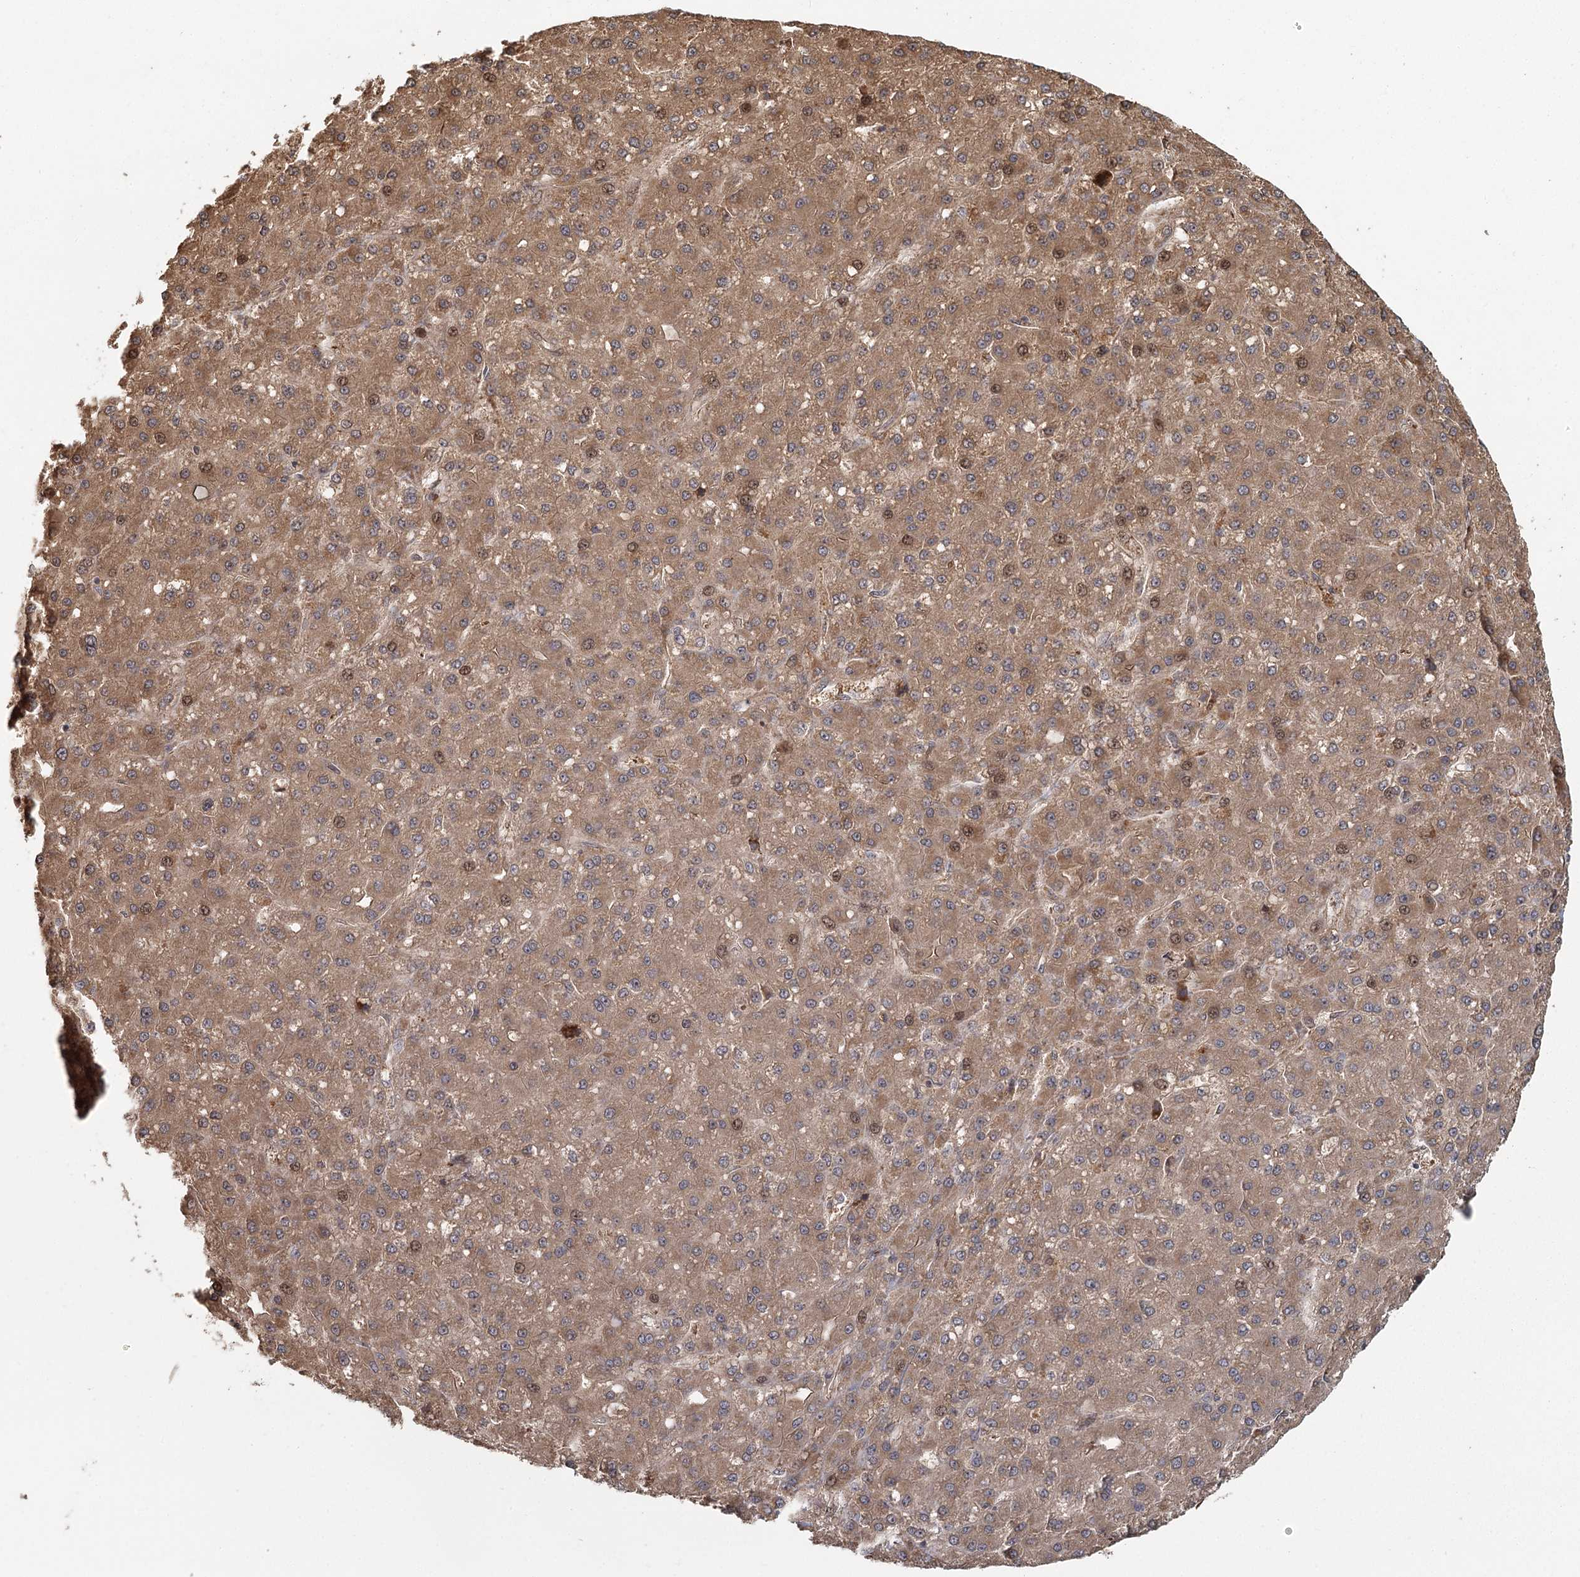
{"staining": {"intensity": "moderate", "quantity": ">75%", "location": "cytoplasmic/membranous"}, "tissue": "liver cancer", "cell_type": "Tumor cells", "image_type": "cancer", "snomed": [{"axis": "morphology", "description": "Carcinoma, Hepatocellular, NOS"}, {"axis": "topography", "description": "Liver"}], "caption": "A brown stain highlights moderate cytoplasmic/membranous staining of a protein in human liver cancer (hepatocellular carcinoma) tumor cells.", "gene": "RAPGEF6", "patient": {"sex": "male", "age": 67}}